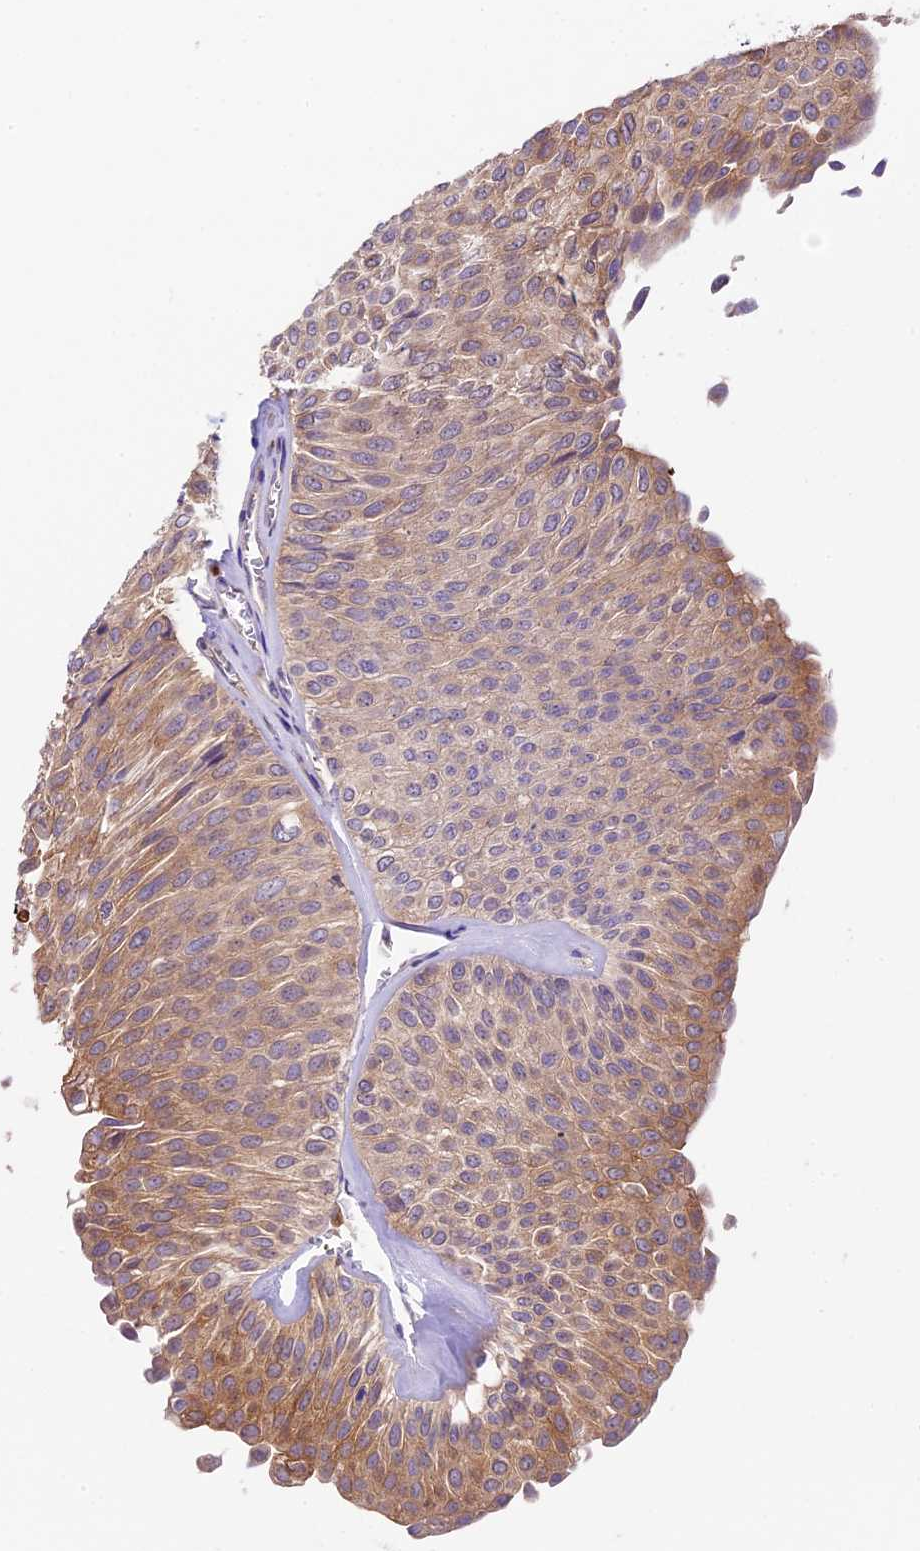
{"staining": {"intensity": "moderate", "quantity": ">75%", "location": "cytoplasmic/membranous"}, "tissue": "urothelial cancer", "cell_type": "Tumor cells", "image_type": "cancer", "snomed": [{"axis": "morphology", "description": "Urothelial carcinoma, Low grade"}, {"axis": "topography", "description": "Urinary bladder"}], "caption": "DAB (3,3'-diaminobenzidine) immunohistochemical staining of urothelial cancer shows moderate cytoplasmic/membranous protein staining in about >75% of tumor cells.", "gene": "TBC1D1", "patient": {"sex": "male", "age": 78}}